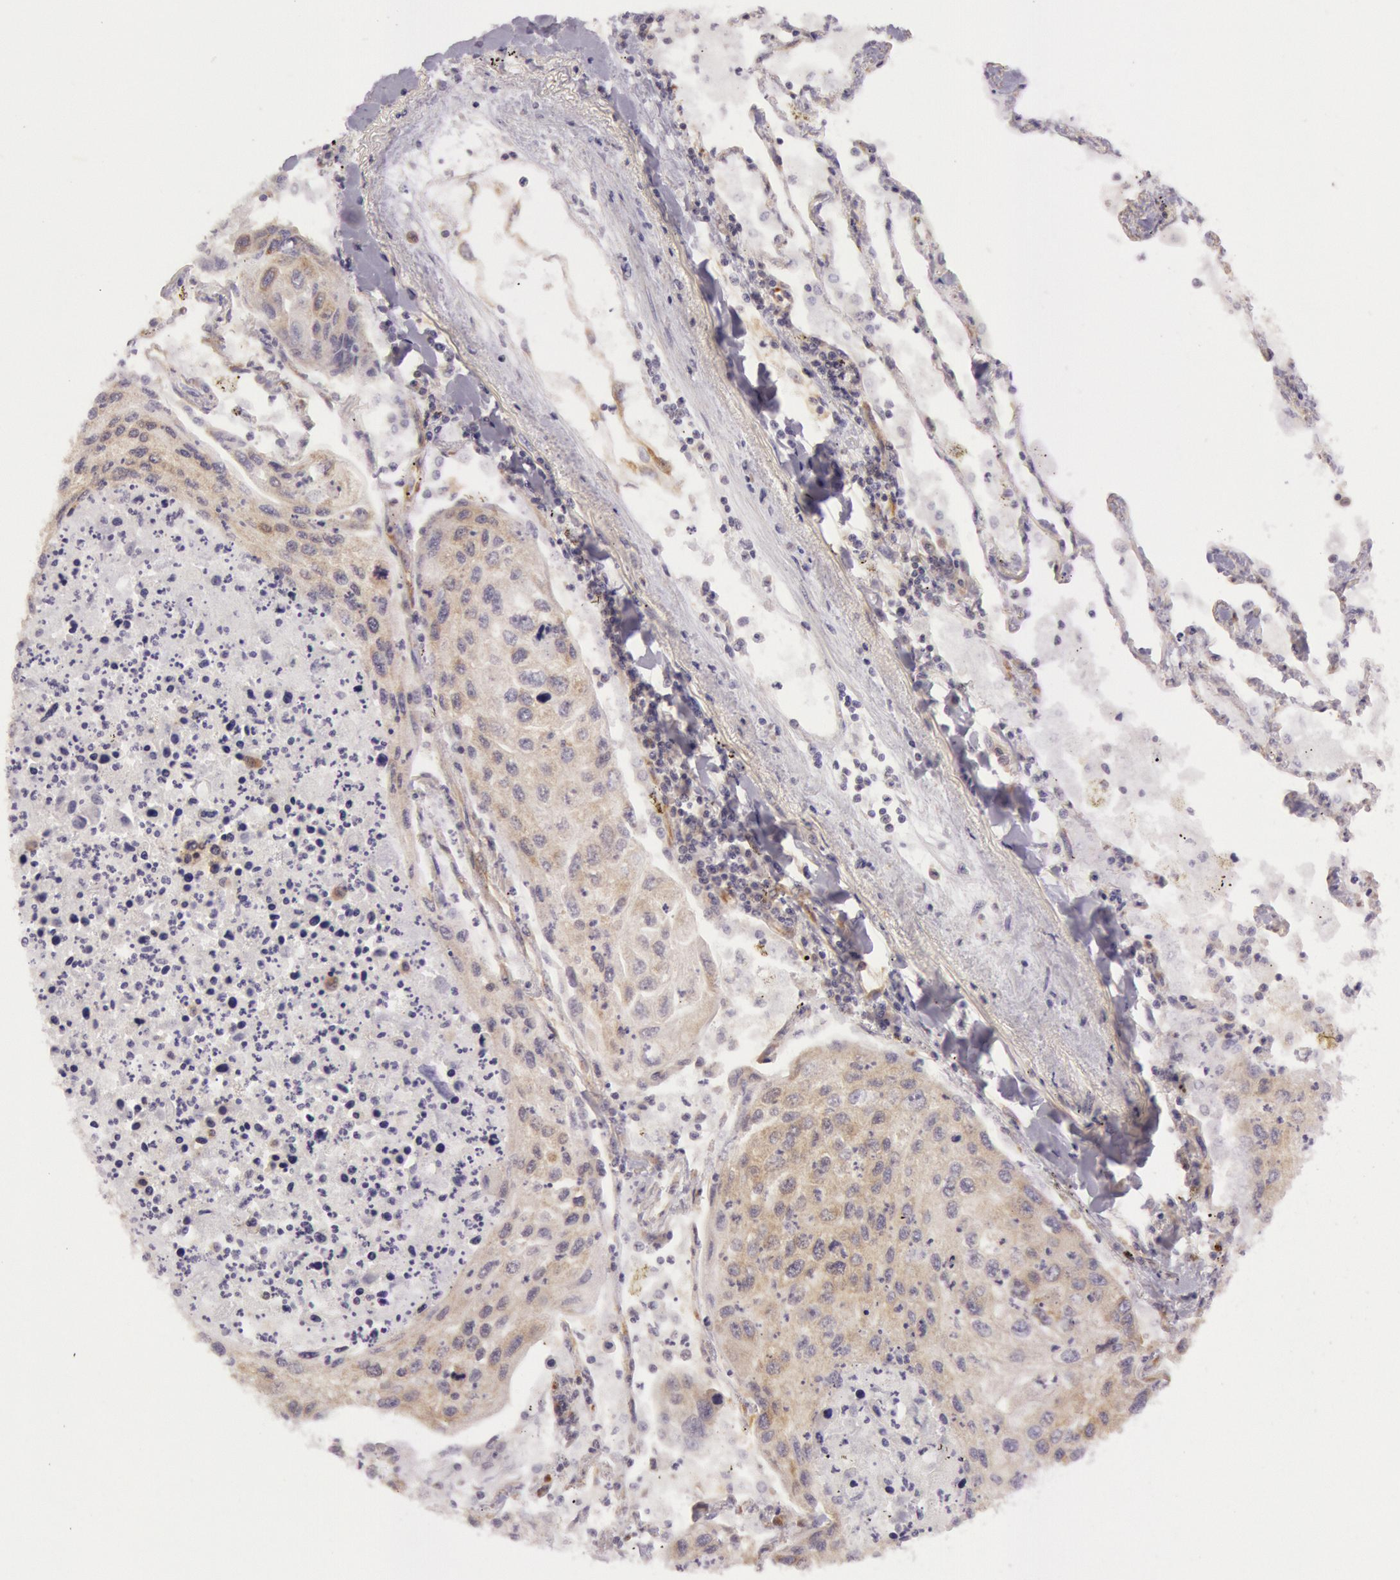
{"staining": {"intensity": "weak", "quantity": ">75%", "location": "cytoplasmic/membranous"}, "tissue": "lung cancer", "cell_type": "Tumor cells", "image_type": "cancer", "snomed": [{"axis": "morphology", "description": "Squamous cell carcinoma, NOS"}, {"axis": "topography", "description": "Lung"}], "caption": "IHC histopathology image of squamous cell carcinoma (lung) stained for a protein (brown), which reveals low levels of weak cytoplasmic/membranous staining in about >75% of tumor cells.", "gene": "CHUK", "patient": {"sex": "male", "age": 75}}